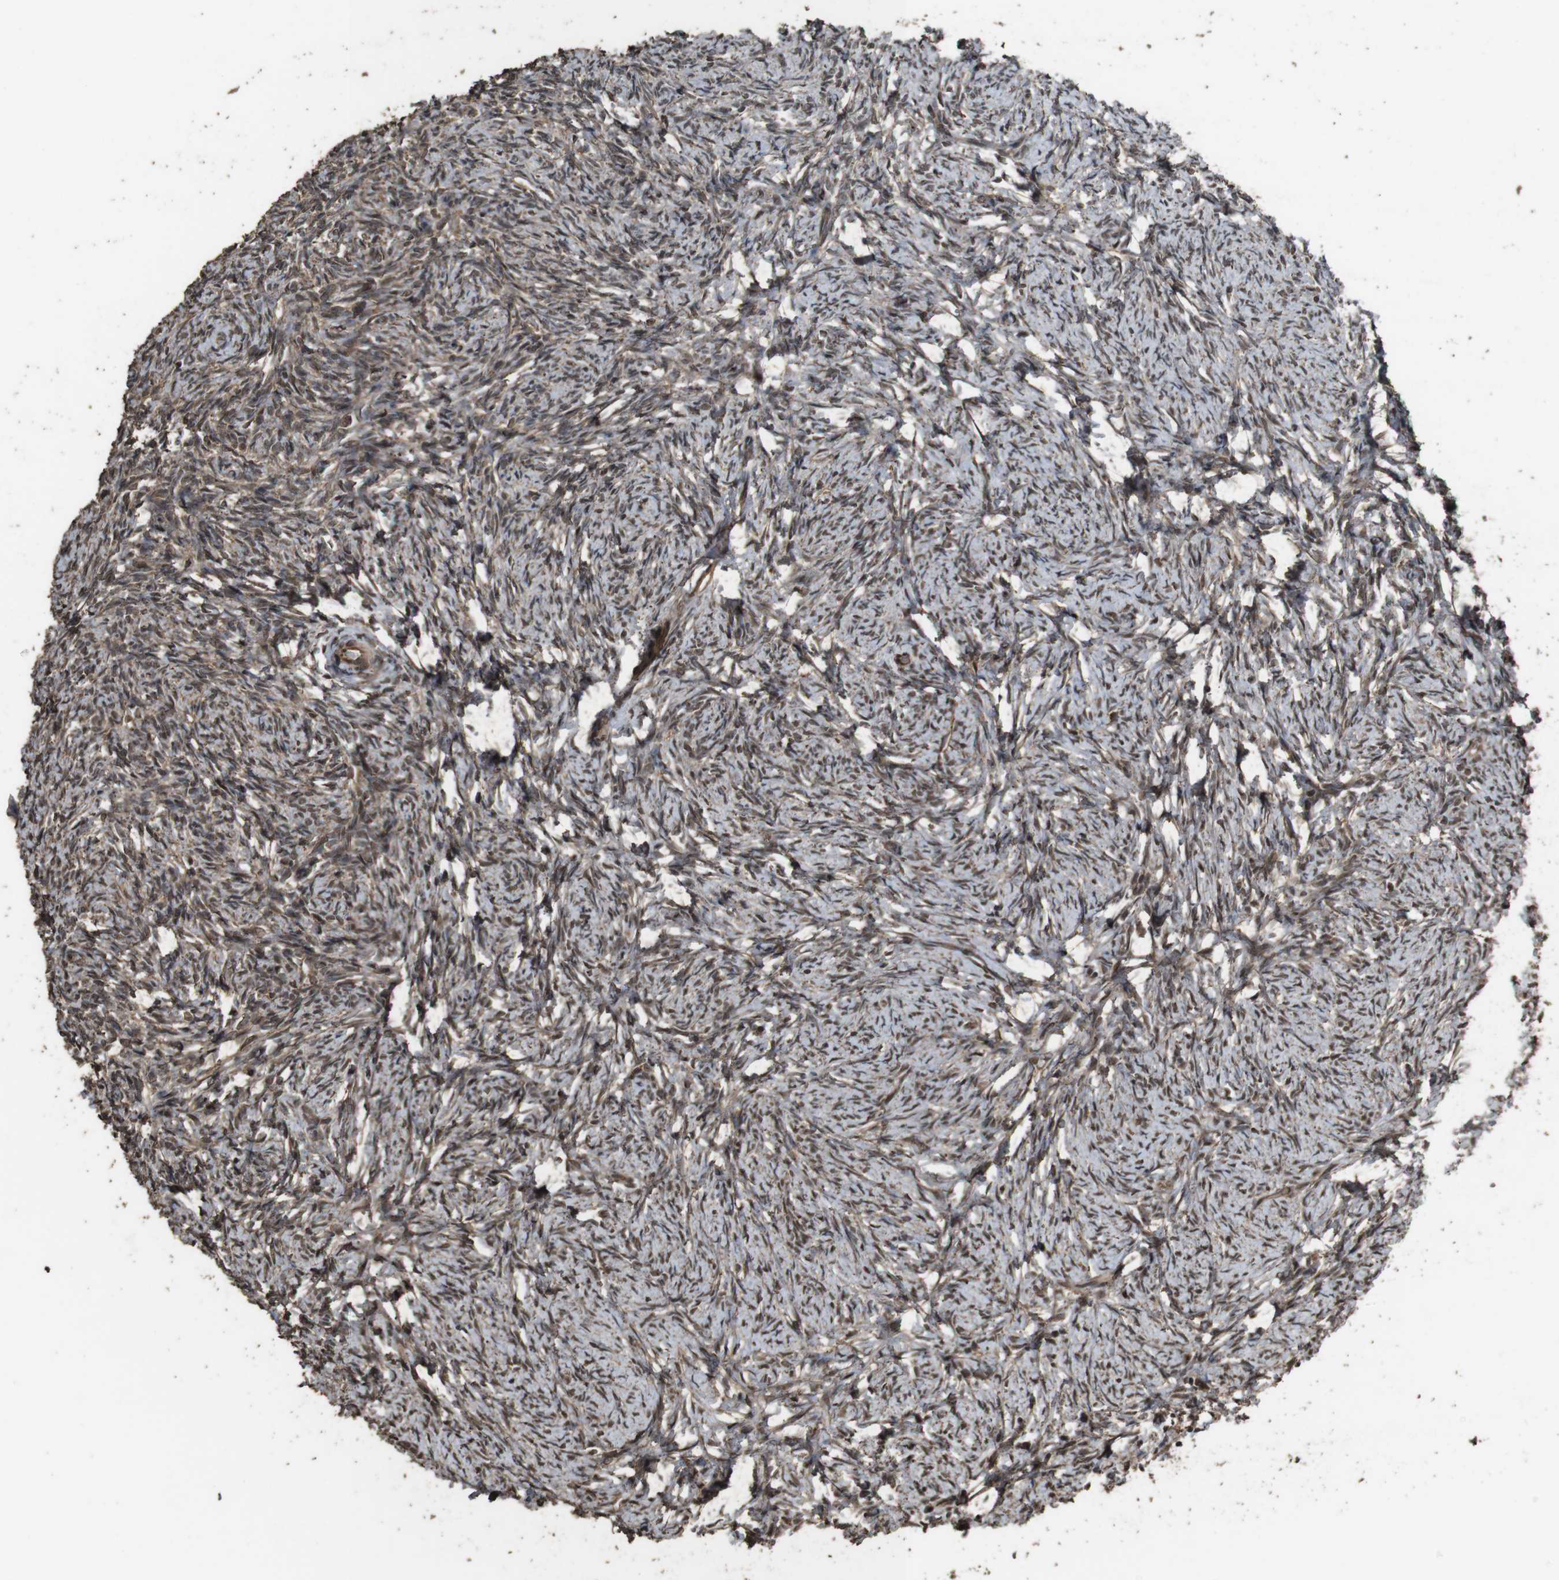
{"staining": {"intensity": "strong", "quantity": ">75%", "location": "cytoplasmic/membranous,nuclear"}, "tissue": "ovary", "cell_type": "Follicle cells", "image_type": "normal", "snomed": [{"axis": "morphology", "description": "Normal tissue, NOS"}, {"axis": "topography", "description": "Ovary"}], "caption": "Normal ovary shows strong cytoplasmic/membranous,nuclear staining in about >75% of follicle cells, visualized by immunohistochemistry. (brown staining indicates protein expression, while blue staining denotes nuclei).", "gene": "RRAS2", "patient": {"sex": "female", "age": 60}}